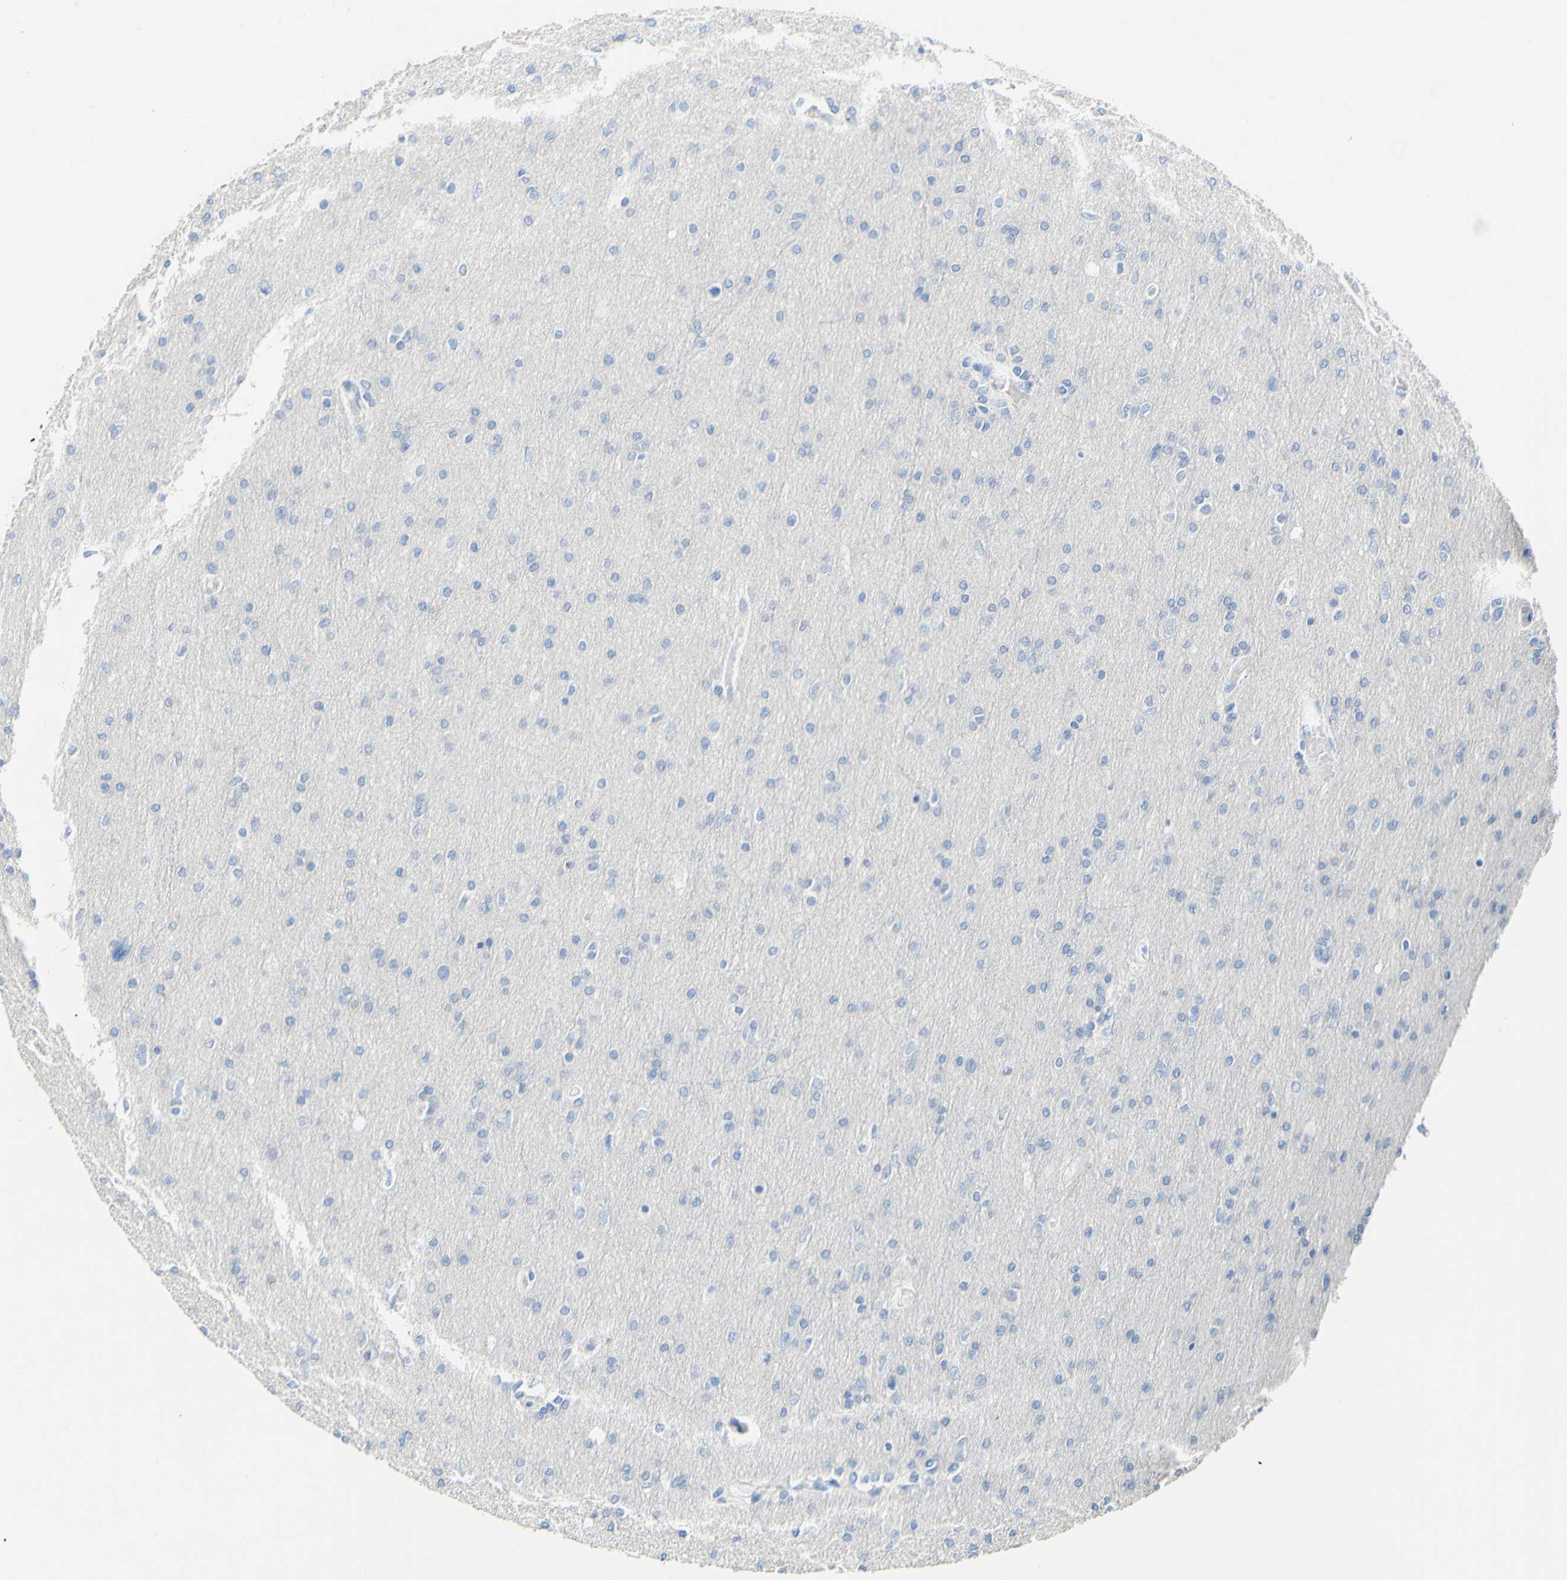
{"staining": {"intensity": "negative", "quantity": "none", "location": "none"}, "tissue": "glioma", "cell_type": "Tumor cells", "image_type": "cancer", "snomed": [{"axis": "morphology", "description": "Glioma, malignant, High grade"}, {"axis": "topography", "description": "Cerebral cortex"}], "caption": "Immunohistochemical staining of human glioma demonstrates no significant staining in tumor cells.", "gene": "DSC2", "patient": {"sex": "female", "age": 36}}